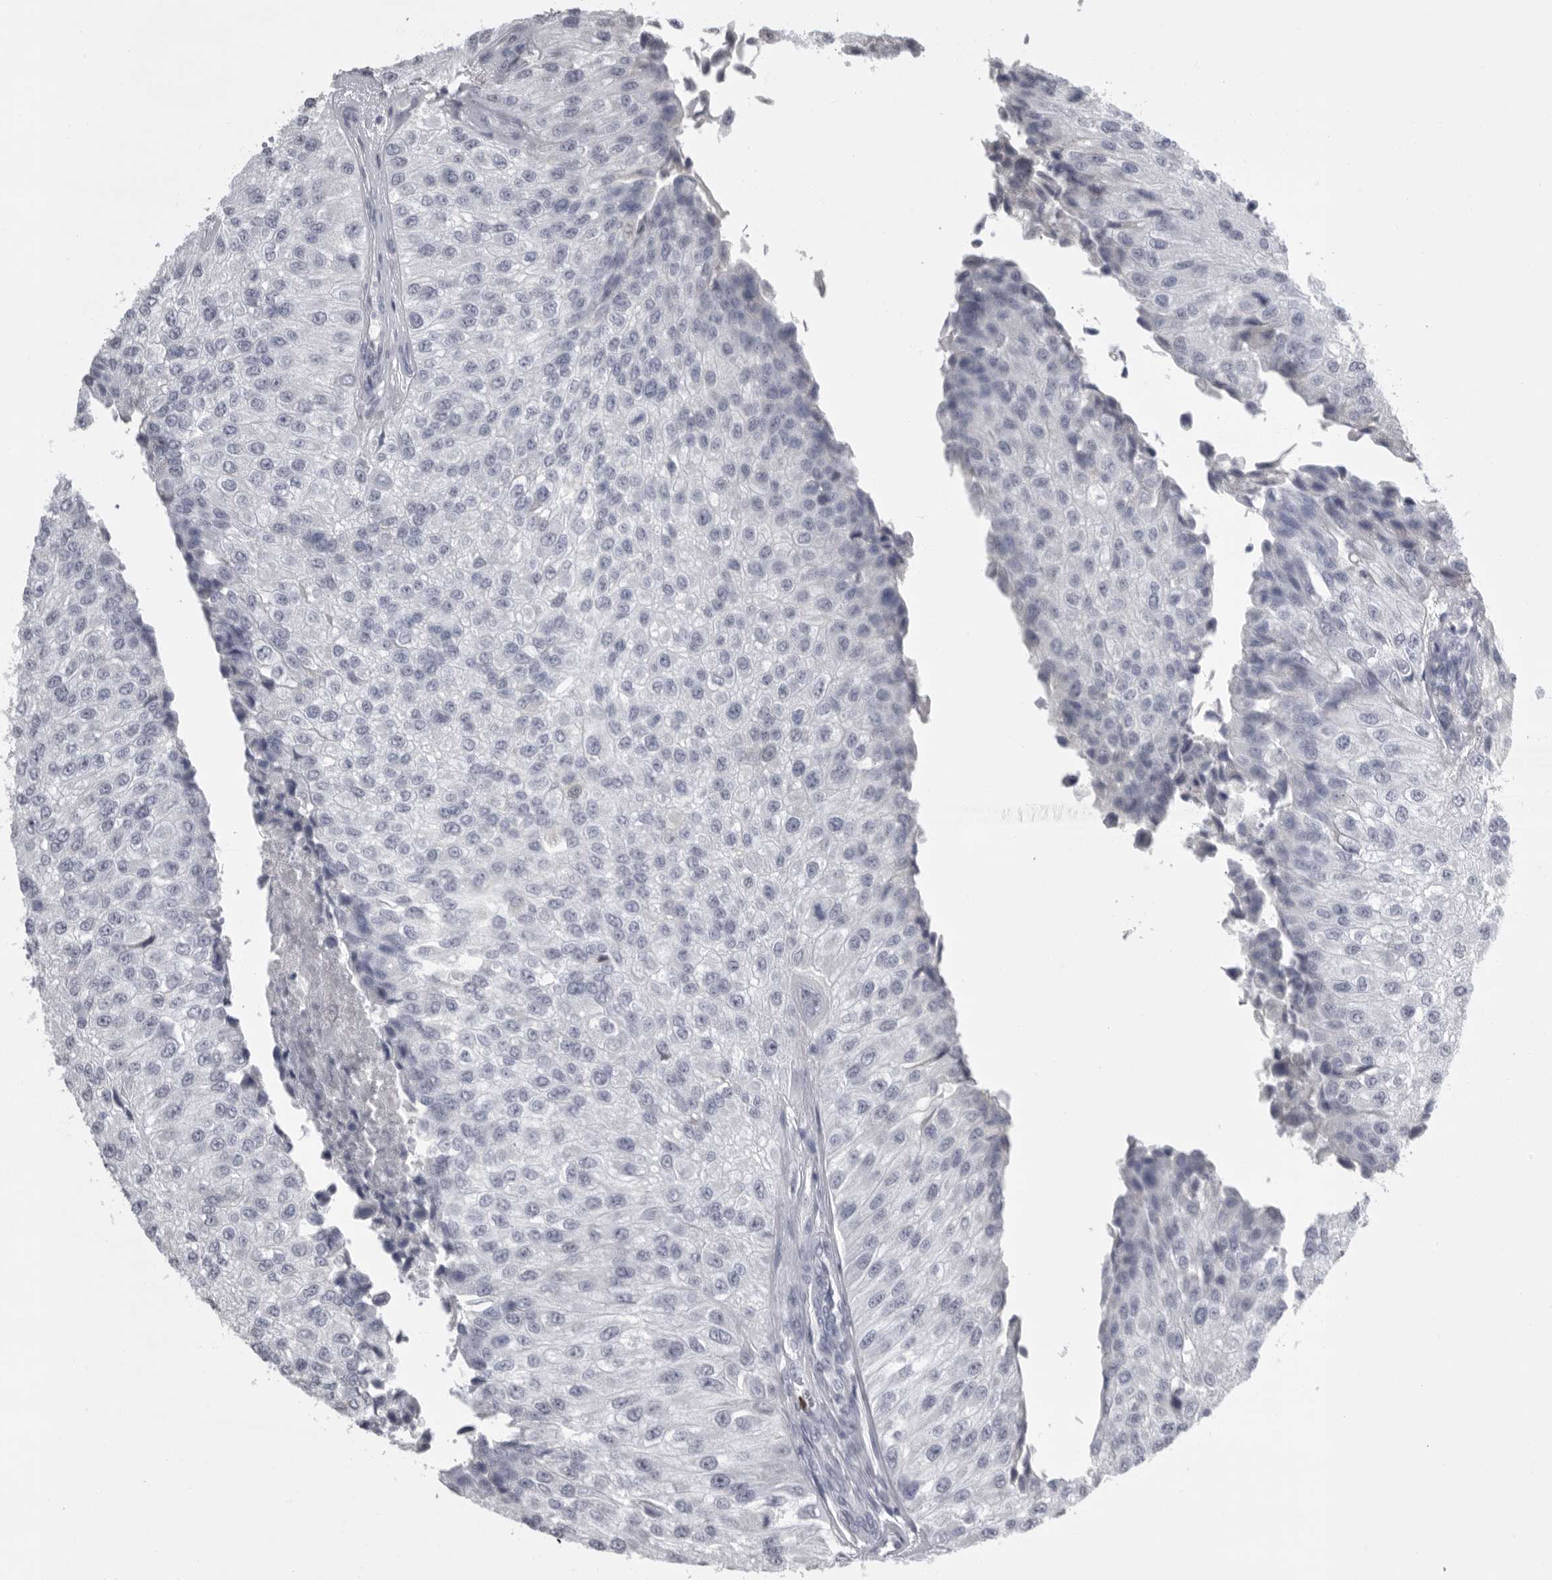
{"staining": {"intensity": "negative", "quantity": "none", "location": "none"}, "tissue": "urothelial cancer", "cell_type": "Tumor cells", "image_type": "cancer", "snomed": [{"axis": "morphology", "description": "Urothelial carcinoma, High grade"}, {"axis": "topography", "description": "Kidney"}, {"axis": "topography", "description": "Urinary bladder"}], "caption": "Immunohistochemistry image of neoplastic tissue: human urothelial cancer stained with DAB reveals no significant protein expression in tumor cells.", "gene": "GNLY", "patient": {"sex": "male", "age": 77}}